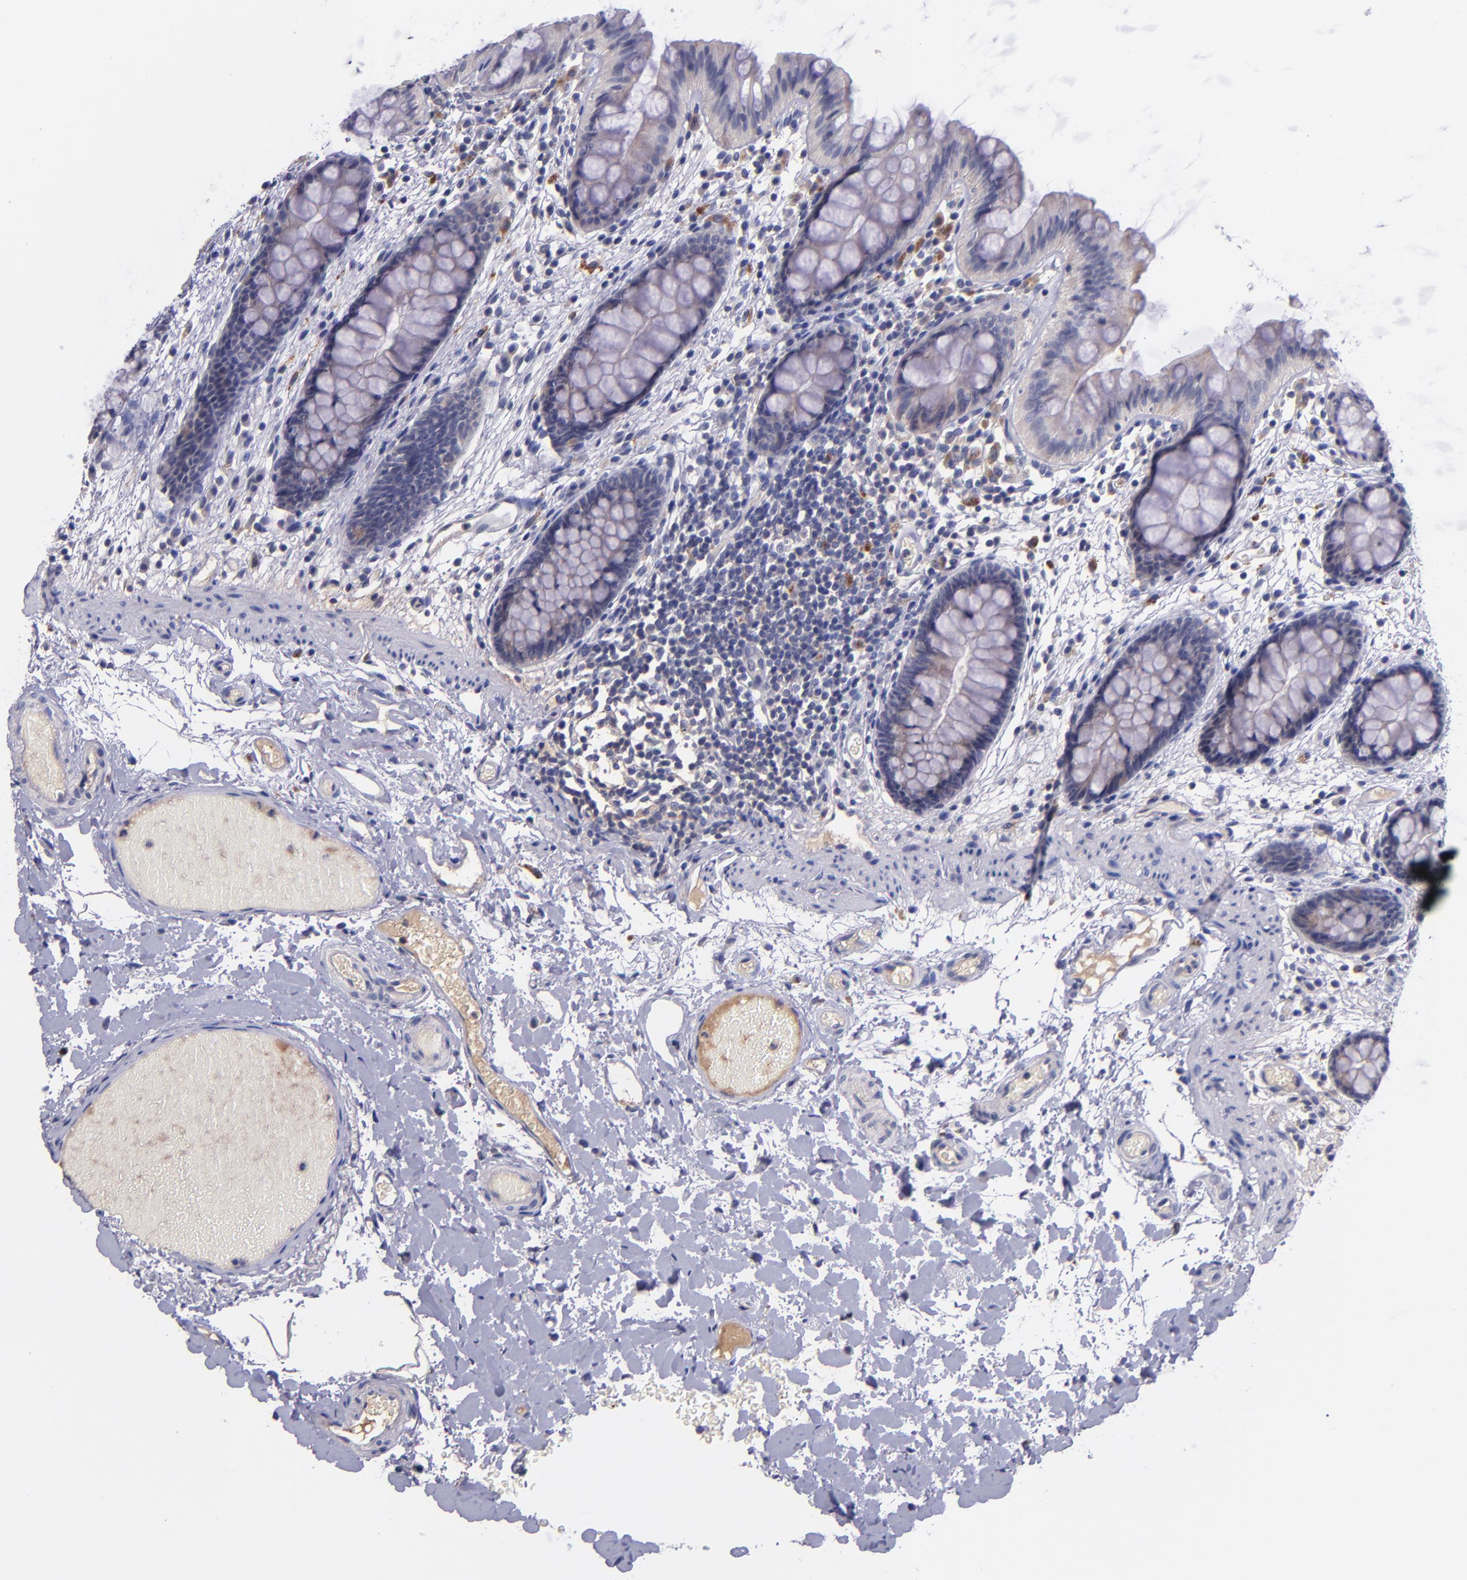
{"staining": {"intensity": "weak", "quantity": "<25%", "location": "cytoplasmic/membranous"}, "tissue": "colon", "cell_type": "Endothelial cells", "image_type": "normal", "snomed": [{"axis": "morphology", "description": "Normal tissue, NOS"}, {"axis": "topography", "description": "Smooth muscle"}, {"axis": "topography", "description": "Colon"}], "caption": "Immunohistochemical staining of benign human colon demonstrates no significant expression in endothelial cells. (DAB (3,3'-diaminobenzidine) immunohistochemistry (IHC), high magnification).", "gene": "RBP4", "patient": {"sex": "male", "age": 67}}